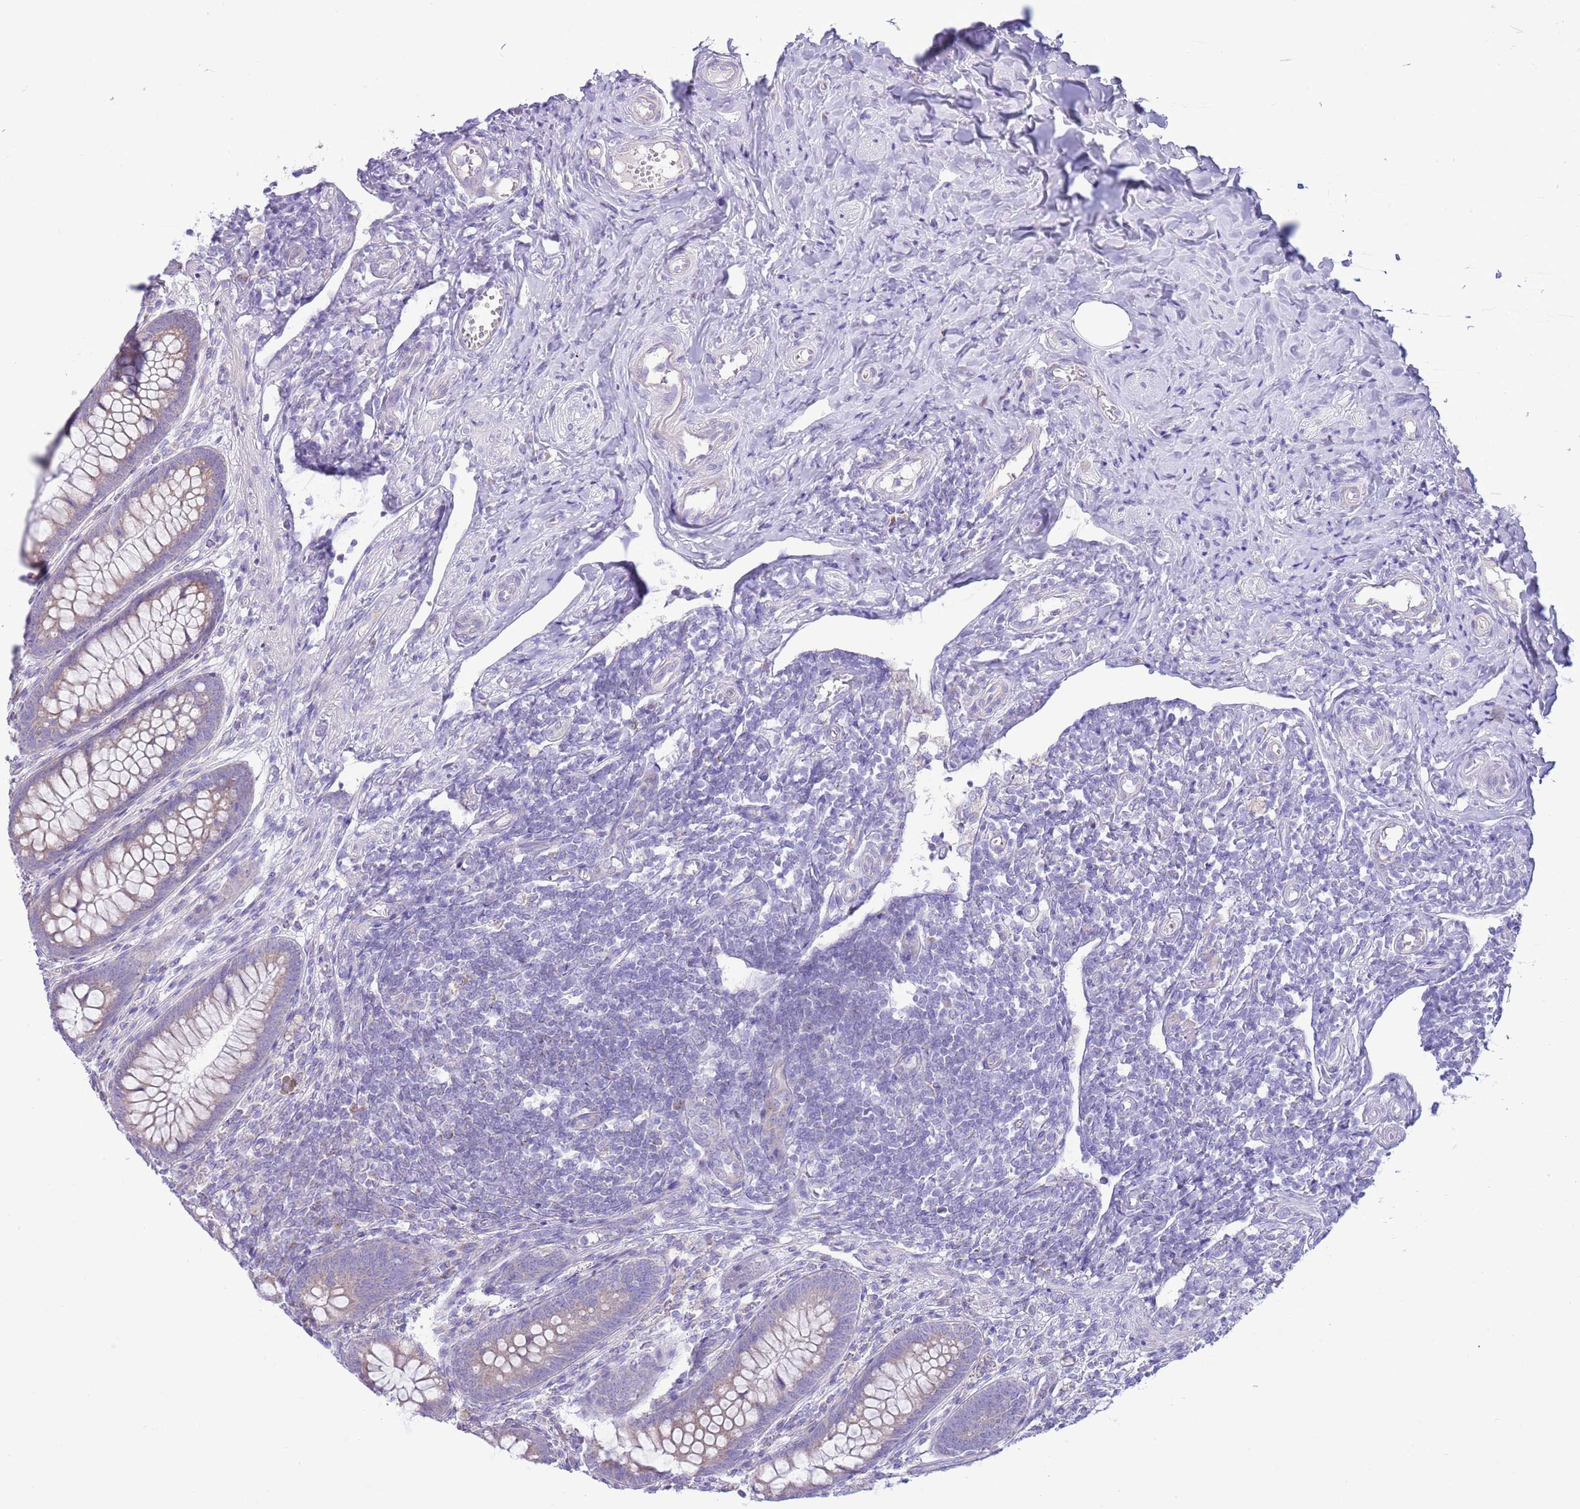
{"staining": {"intensity": "weak", "quantity": "25%-75%", "location": "cytoplasmic/membranous"}, "tissue": "appendix", "cell_type": "Glandular cells", "image_type": "normal", "snomed": [{"axis": "morphology", "description": "Normal tissue, NOS"}, {"axis": "topography", "description": "Appendix"}], "caption": "High-power microscopy captured an immunohistochemistry (IHC) photomicrograph of benign appendix, revealing weak cytoplasmic/membranous expression in approximately 25%-75% of glandular cells.", "gene": "OAZ2", "patient": {"sex": "female", "age": 33}}